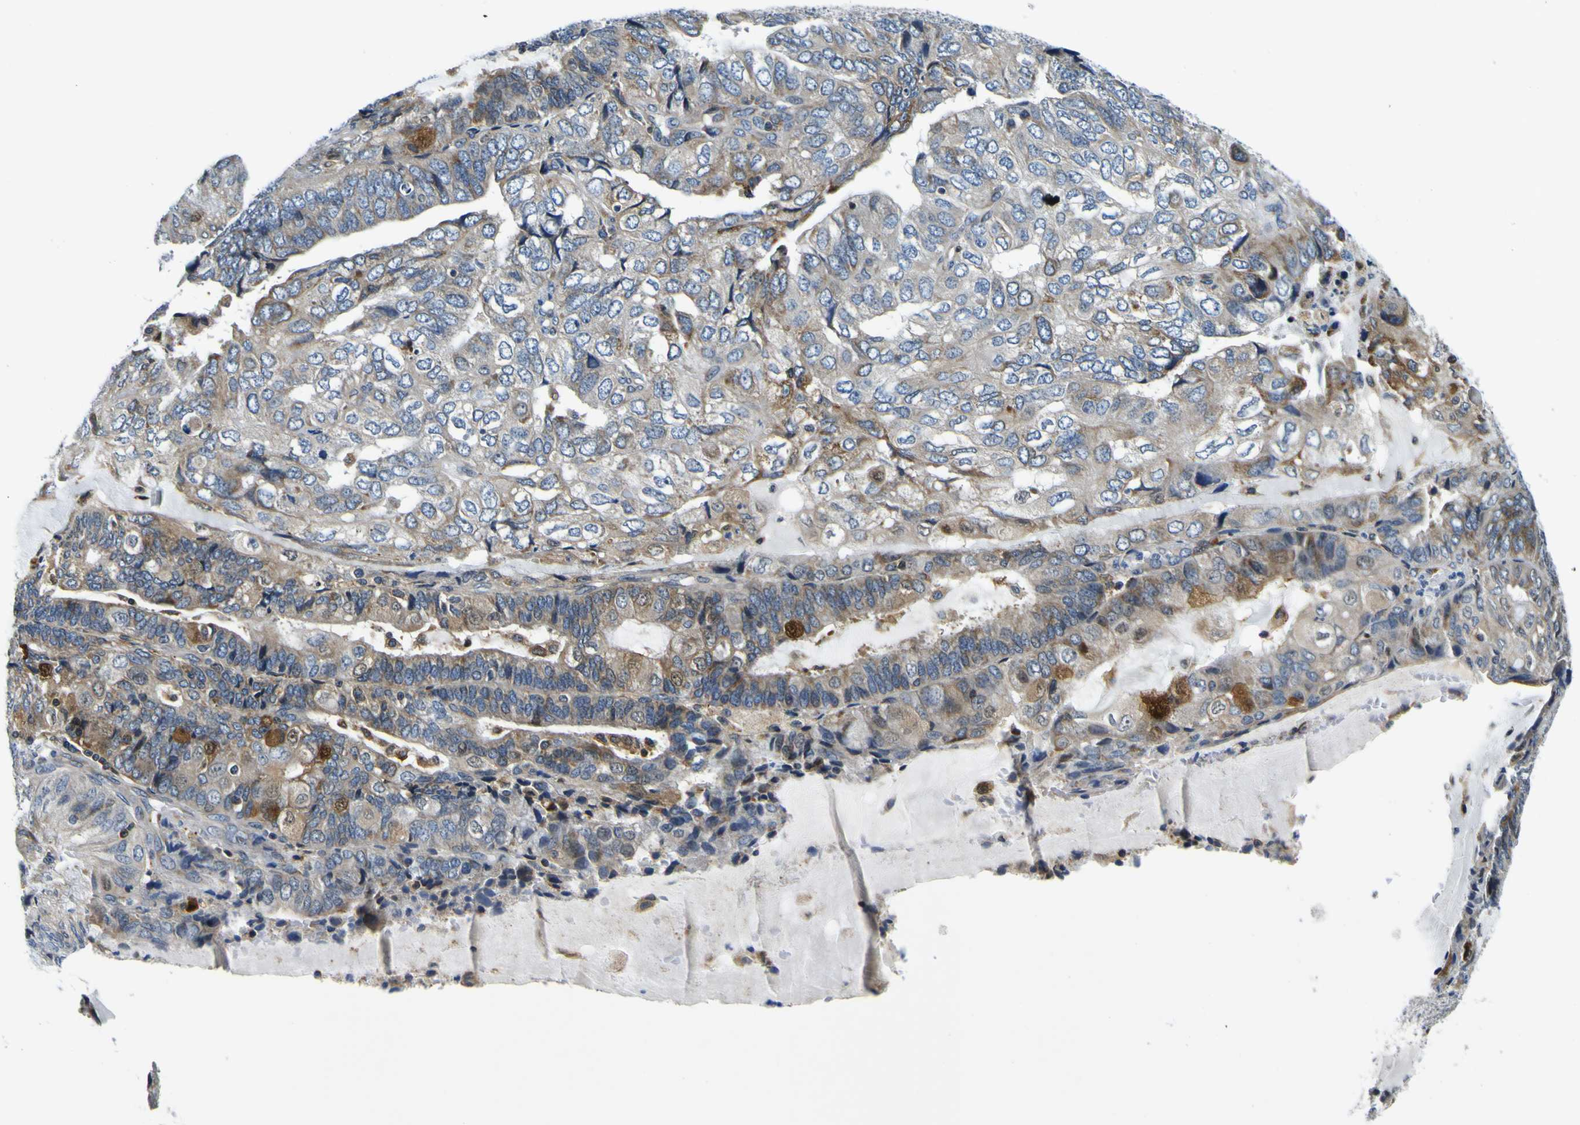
{"staining": {"intensity": "weak", "quantity": ">75%", "location": "cytoplasmic/membranous"}, "tissue": "endometrial cancer", "cell_type": "Tumor cells", "image_type": "cancer", "snomed": [{"axis": "morphology", "description": "Adenocarcinoma, NOS"}, {"axis": "topography", "description": "Endometrium"}], "caption": "Immunohistochemical staining of endometrial cancer (adenocarcinoma) reveals weak cytoplasmic/membranous protein staining in about >75% of tumor cells.", "gene": "NLRP3", "patient": {"sex": "female", "age": 81}}